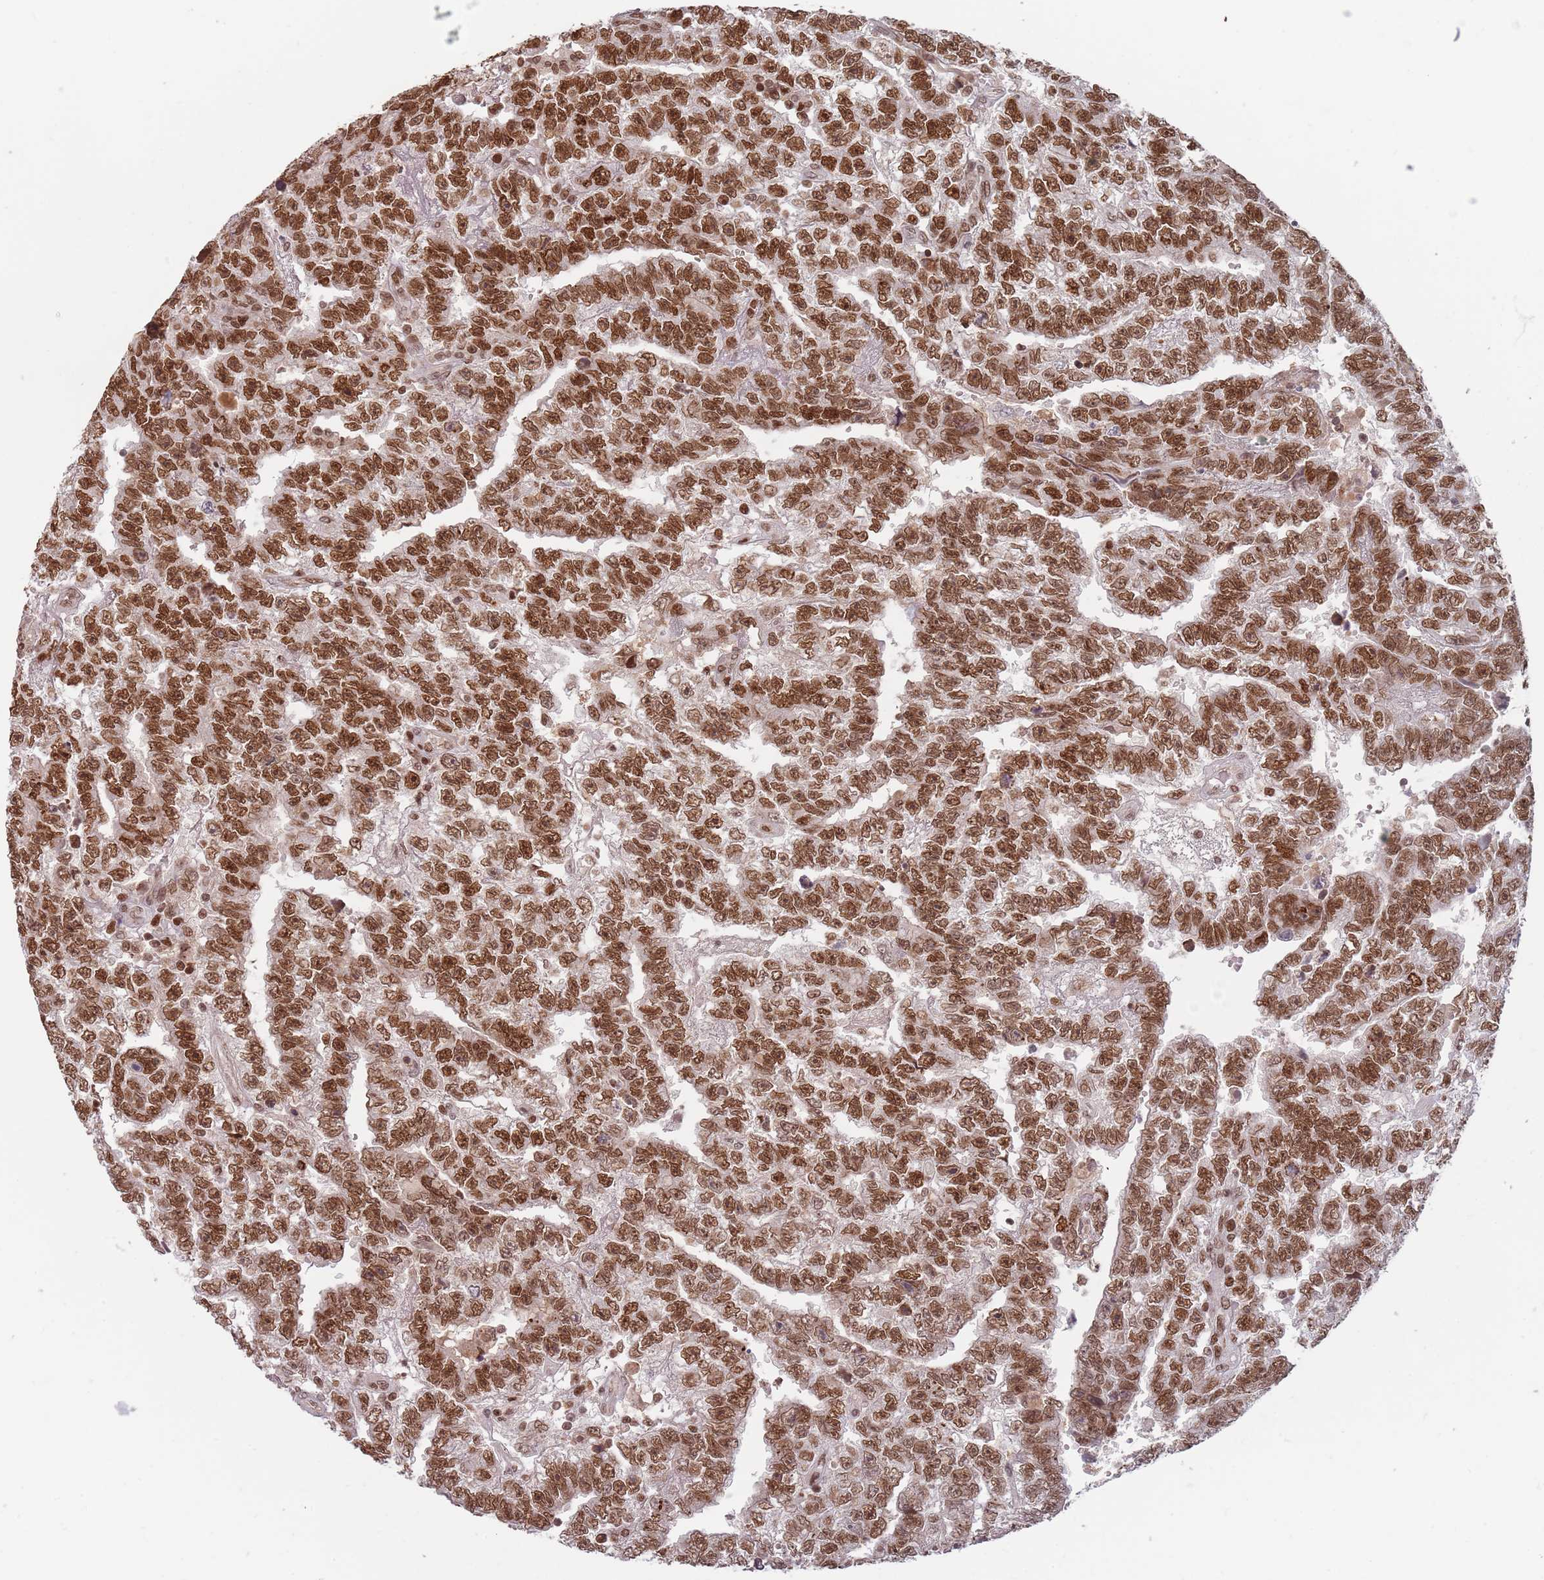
{"staining": {"intensity": "strong", "quantity": ">75%", "location": "nuclear"}, "tissue": "testis cancer", "cell_type": "Tumor cells", "image_type": "cancer", "snomed": [{"axis": "morphology", "description": "Carcinoma, Embryonal, NOS"}, {"axis": "topography", "description": "Testis"}], "caption": "Protein expression by IHC displays strong nuclear staining in approximately >75% of tumor cells in testis cancer (embryonal carcinoma).", "gene": "NUP50", "patient": {"sex": "male", "age": 25}}